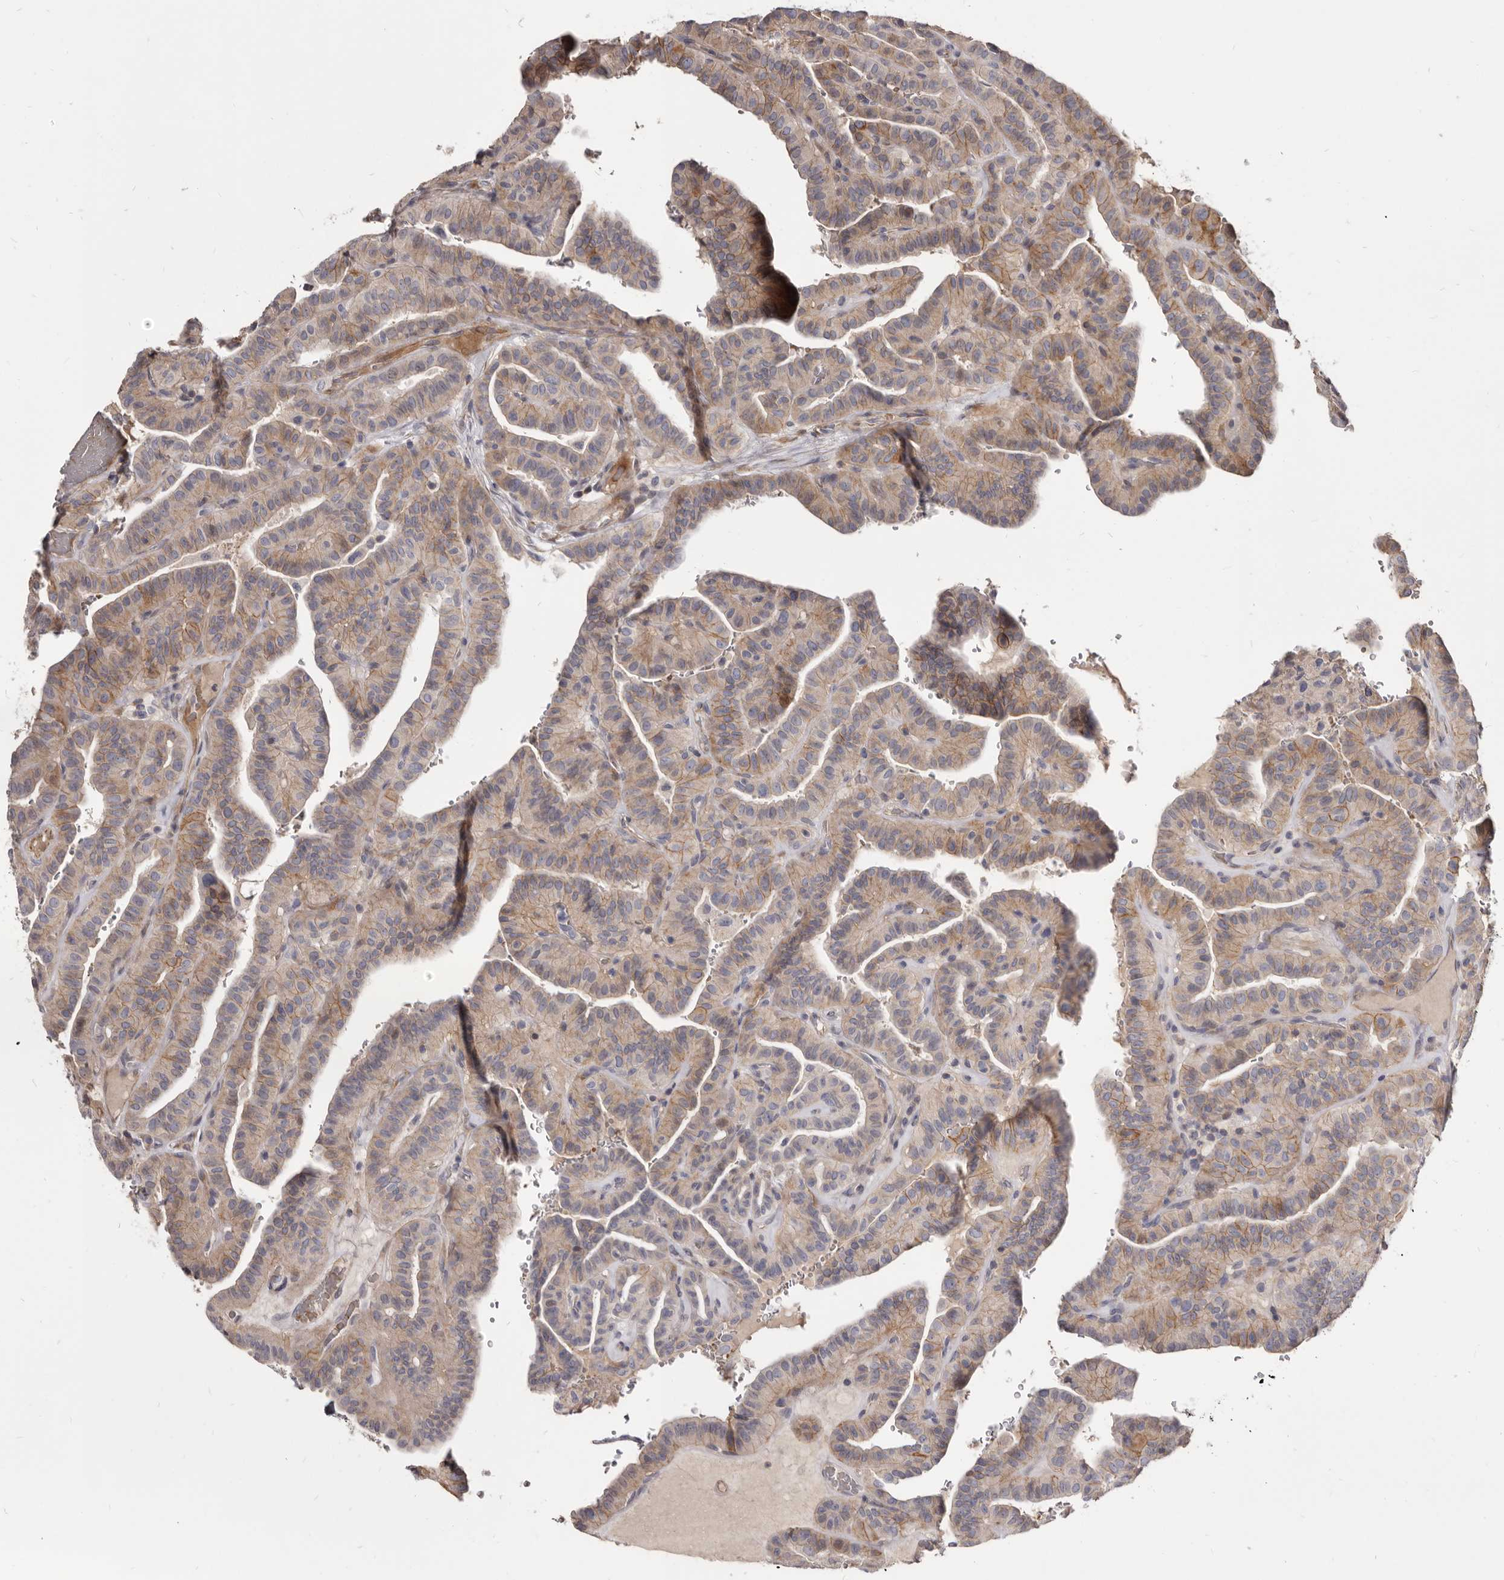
{"staining": {"intensity": "moderate", "quantity": "25%-75%", "location": "cytoplasmic/membranous"}, "tissue": "thyroid cancer", "cell_type": "Tumor cells", "image_type": "cancer", "snomed": [{"axis": "morphology", "description": "Papillary adenocarcinoma, NOS"}, {"axis": "topography", "description": "Thyroid gland"}], "caption": "Protein staining exhibits moderate cytoplasmic/membranous expression in about 25%-75% of tumor cells in thyroid cancer.", "gene": "FAS", "patient": {"sex": "male", "age": 77}}